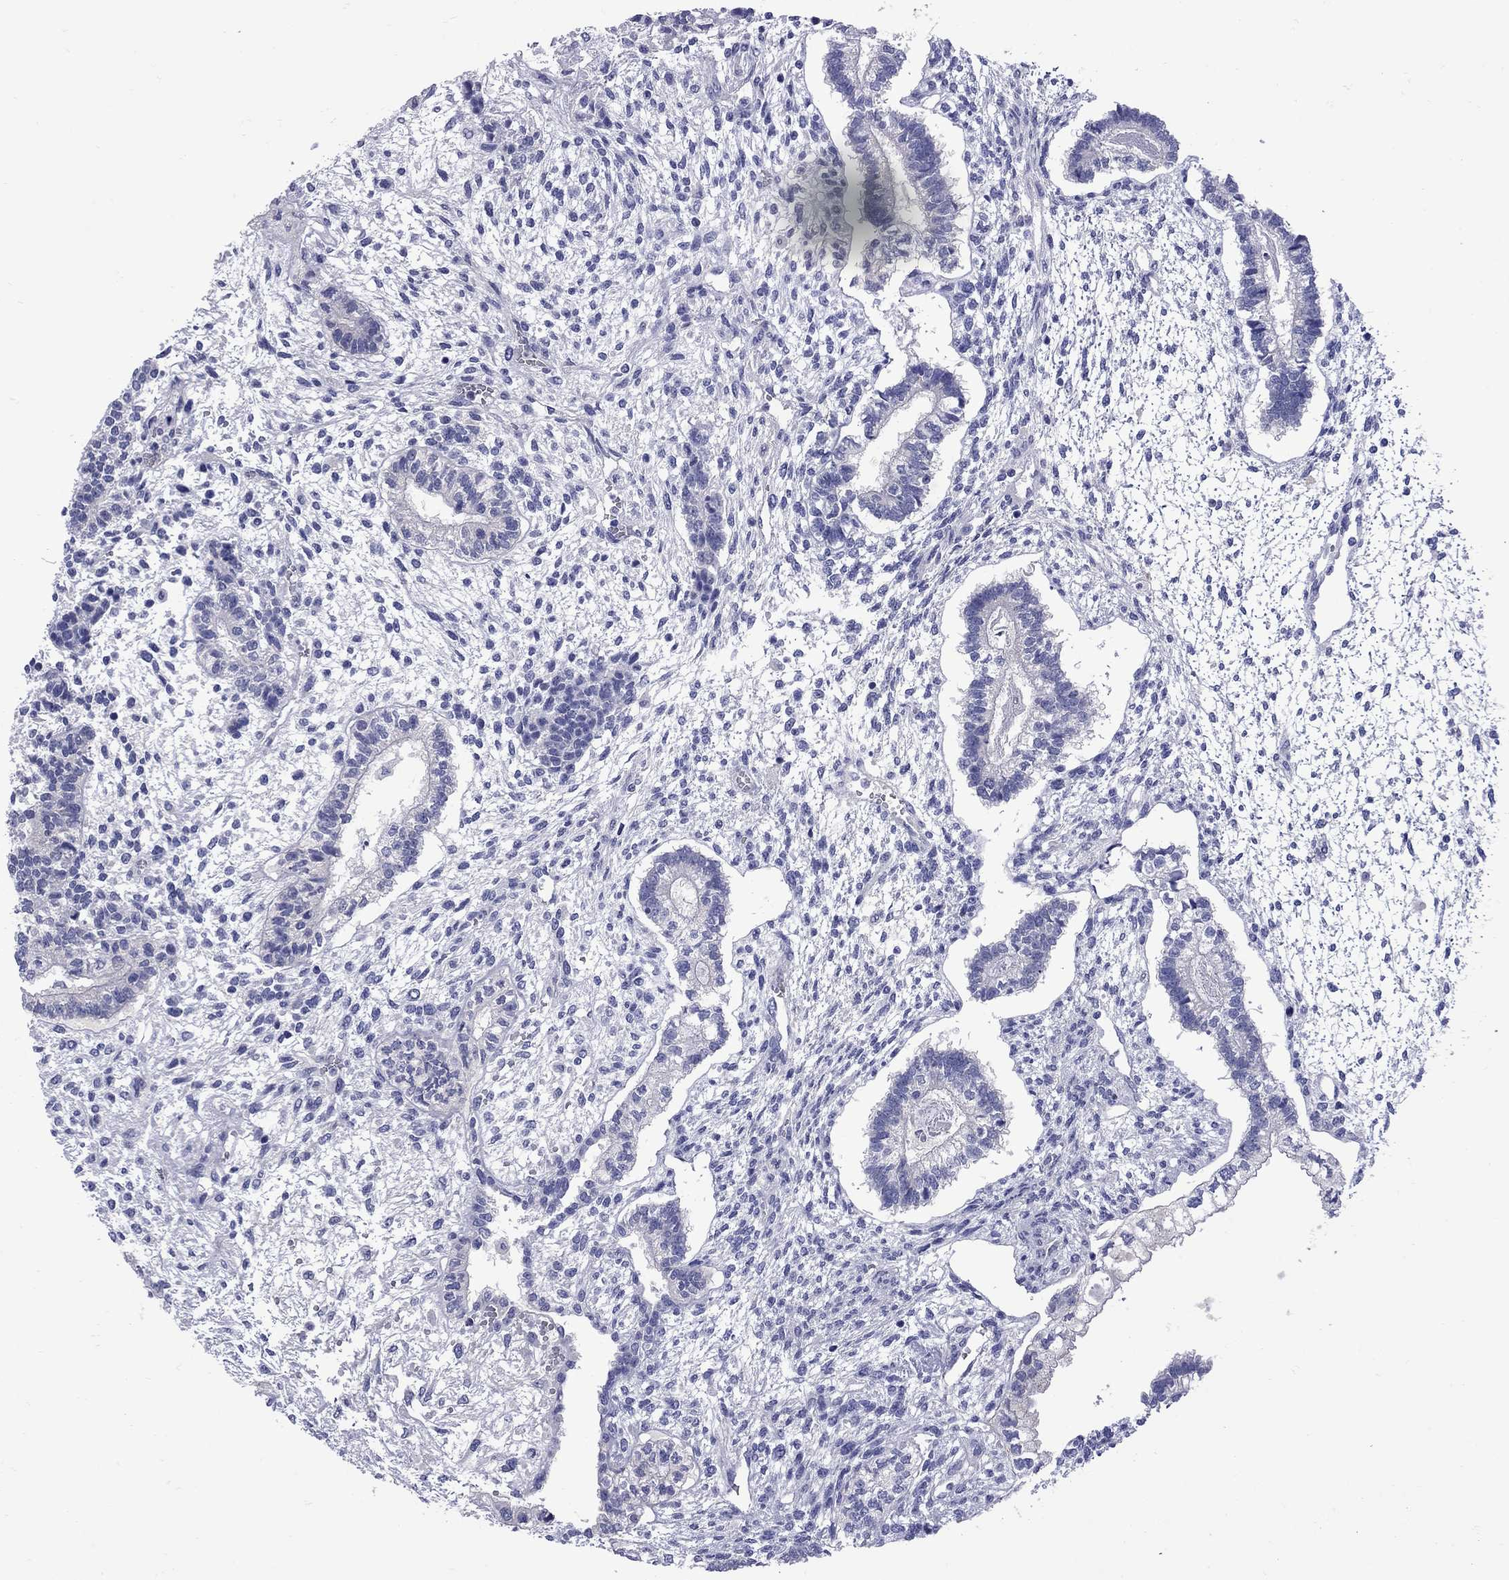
{"staining": {"intensity": "negative", "quantity": "none", "location": "none"}, "tissue": "testis cancer", "cell_type": "Tumor cells", "image_type": "cancer", "snomed": [{"axis": "morphology", "description": "Carcinoma, Embryonal, NOS"}, {"axis": "topography", "description": "Testis"}], "caption": "Tumor cells show no significant staining in embryonal carcinoma (testis).", "gene": "EPPIN", "patient": {"sex": "male", "age": 37}}